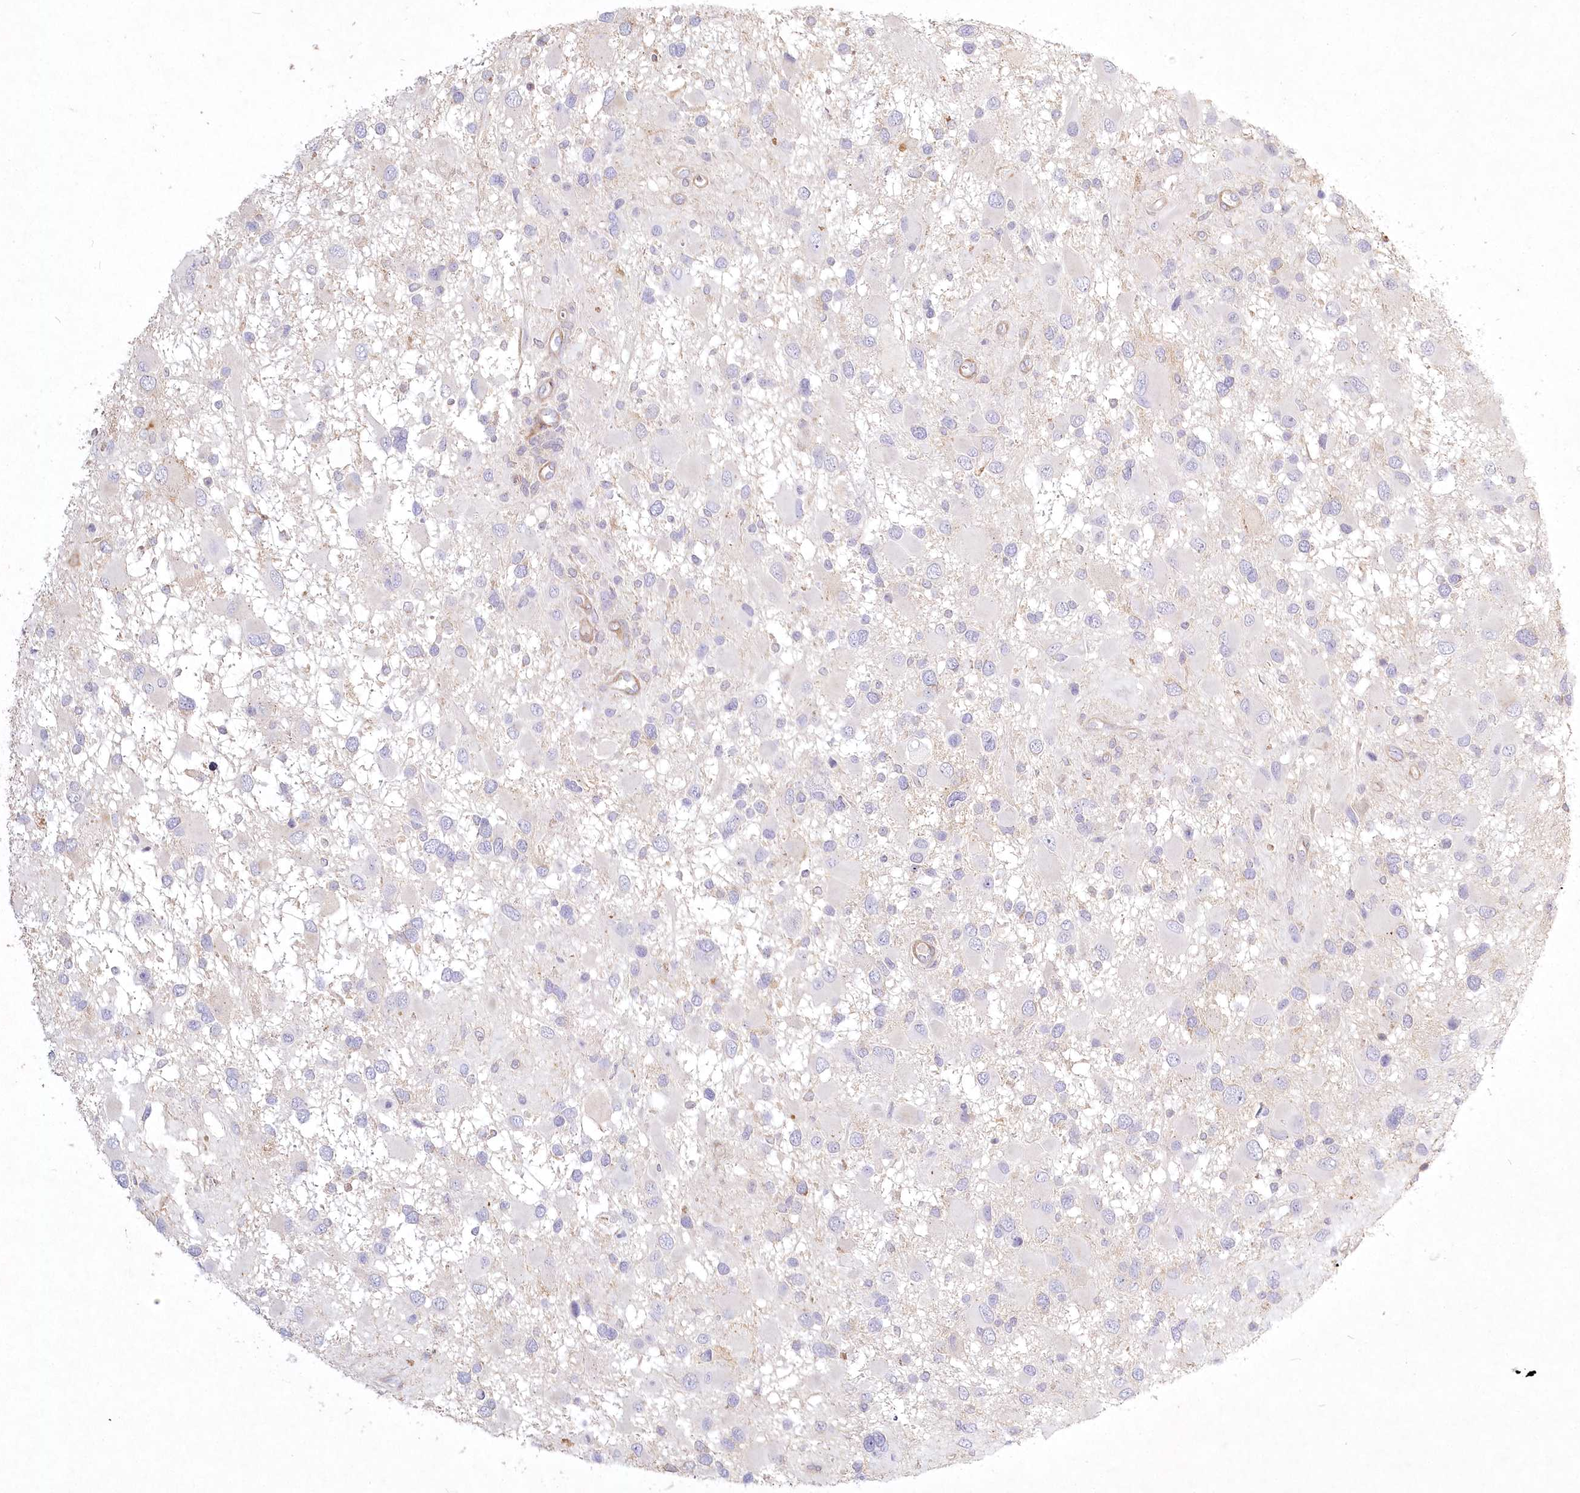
{"staining": {"intensity": "negative", "quantity": "none", "location": "none"}, "tissue": "glioma", "cell_type": "Tumor cells", "image_type": "cancer", "snomed": [{"axis": "morphology", "description": "Glioma, malignant, High grade"}, {"axis": "topography", "description": "Brain"}], "caption": "There is no significant expression in tumor cells of high-grade glioma (malignant).", "gene": "INPP4B", "patient": {"sex": "male", "age": 53}}